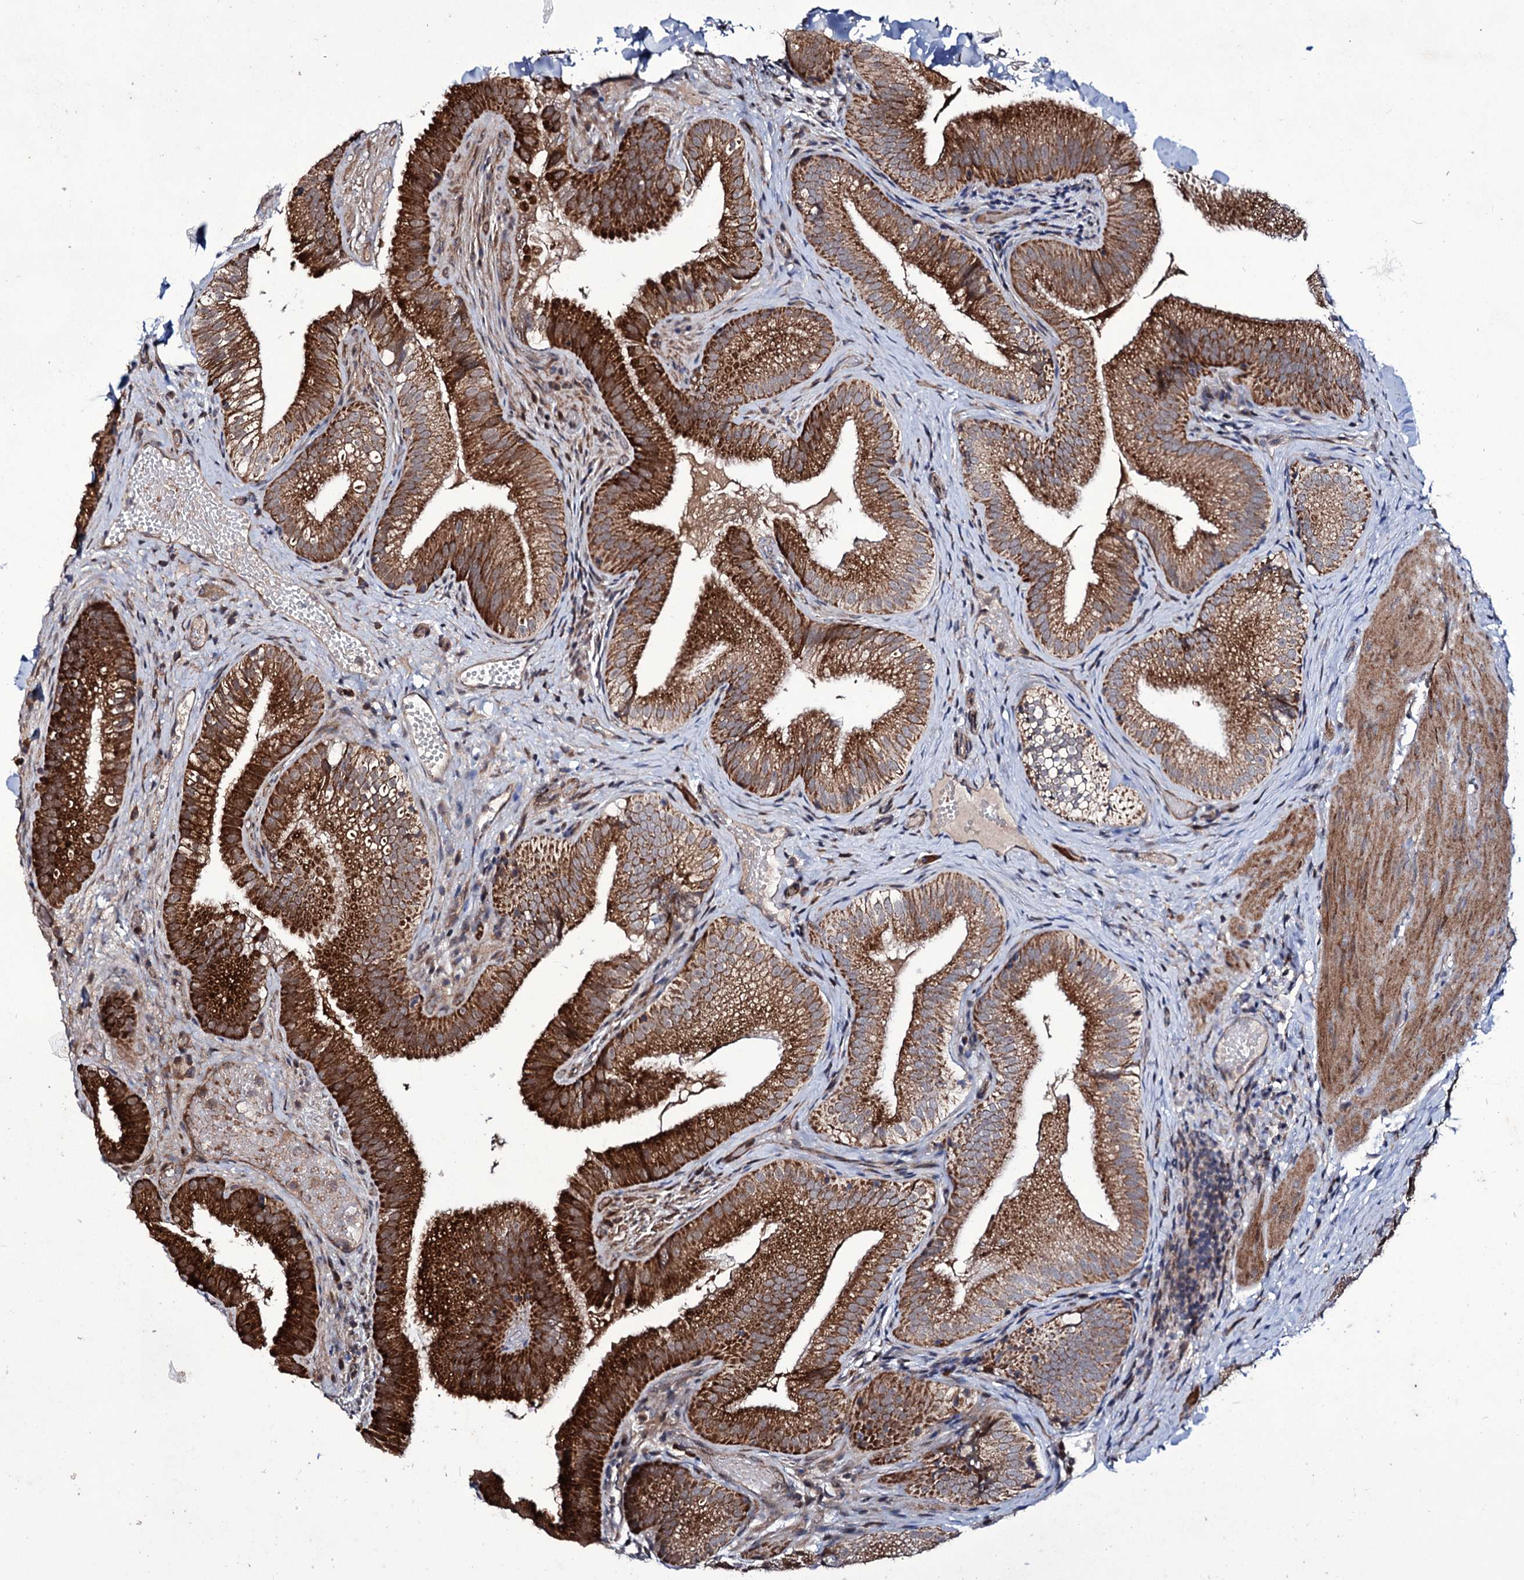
{"staining": {"intensity": "strong", "quantity": ">75%", "location": "cytoplasmic/membranous"}, "tissue": "gallbladder", "cell_type": "Glandular cells", "image_type": "normal", "snomed": [{"axis": "morphology", "description": "Normal tissue, NOS"}, {"axis": "topography", "description": "Gallbladder"}], "caption": "High-power microscopy captured an immunohistochemistry (IHC) micrograph of benign gallbladder, revealing strong cytoplasmic/membranous staining in approximately >75% of glandular cells.", "gene": "TUBGCP5", "patient": {"sex": "female", "age": 30}}